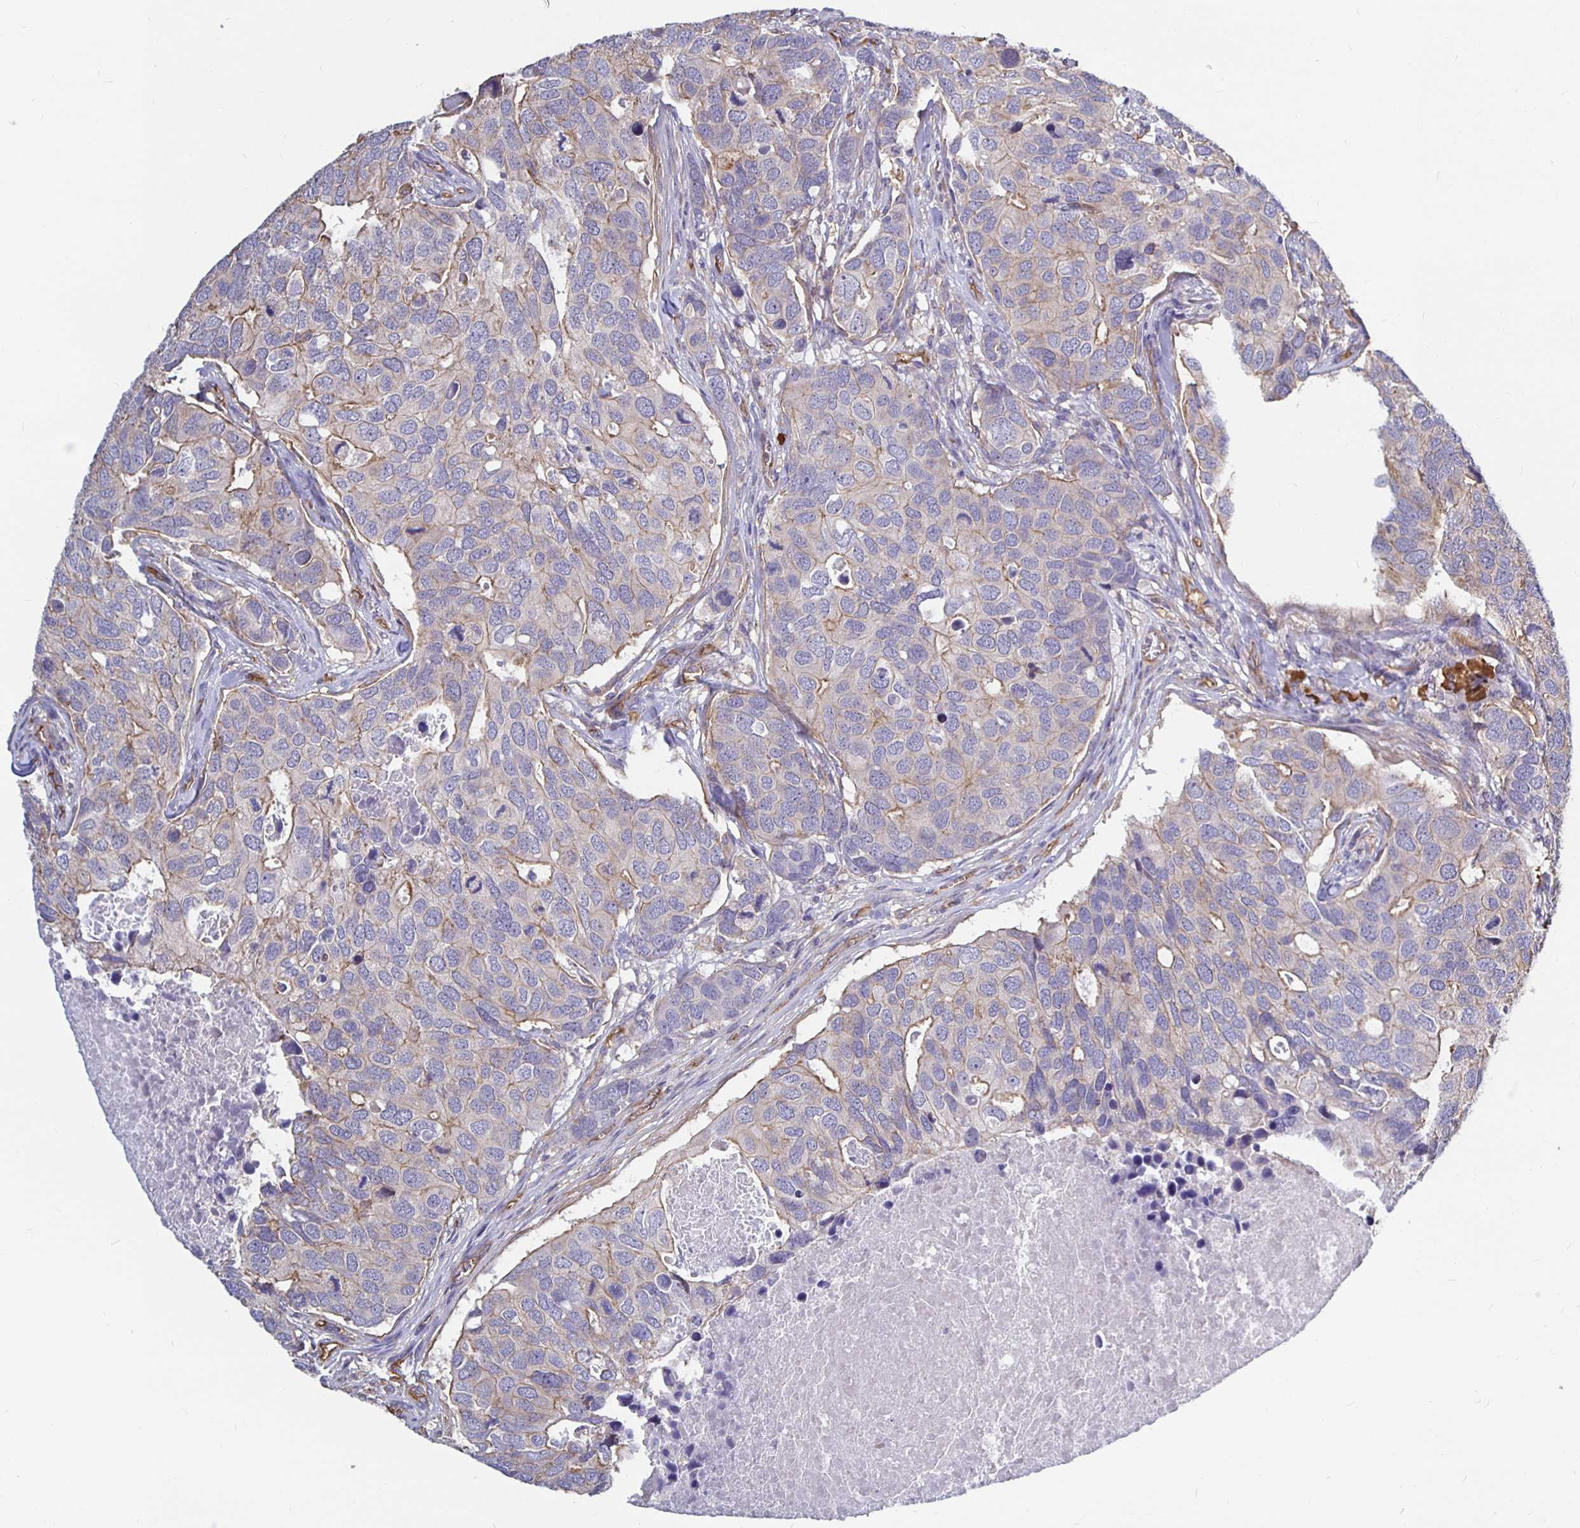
{"staining": {"intensity": "weak", "quantity": "<25%", "location": "cytoplasmic/membranous"}, "tissue": "breast cancer", "cell_type": "Tumor cells", "image_type": "cancer", "snomed": [{"axis": "morphology", "description": "Duct carcinoma"}, {"axis": "topography", "description": "Breast"}], "caption": "Image shows no protein staining in tumor cells of breast cancer (infiltrating ductal carcinoma) tissue.", "gene": "ARHGEF39", "patient": {"sex": "female", "age": 83}}